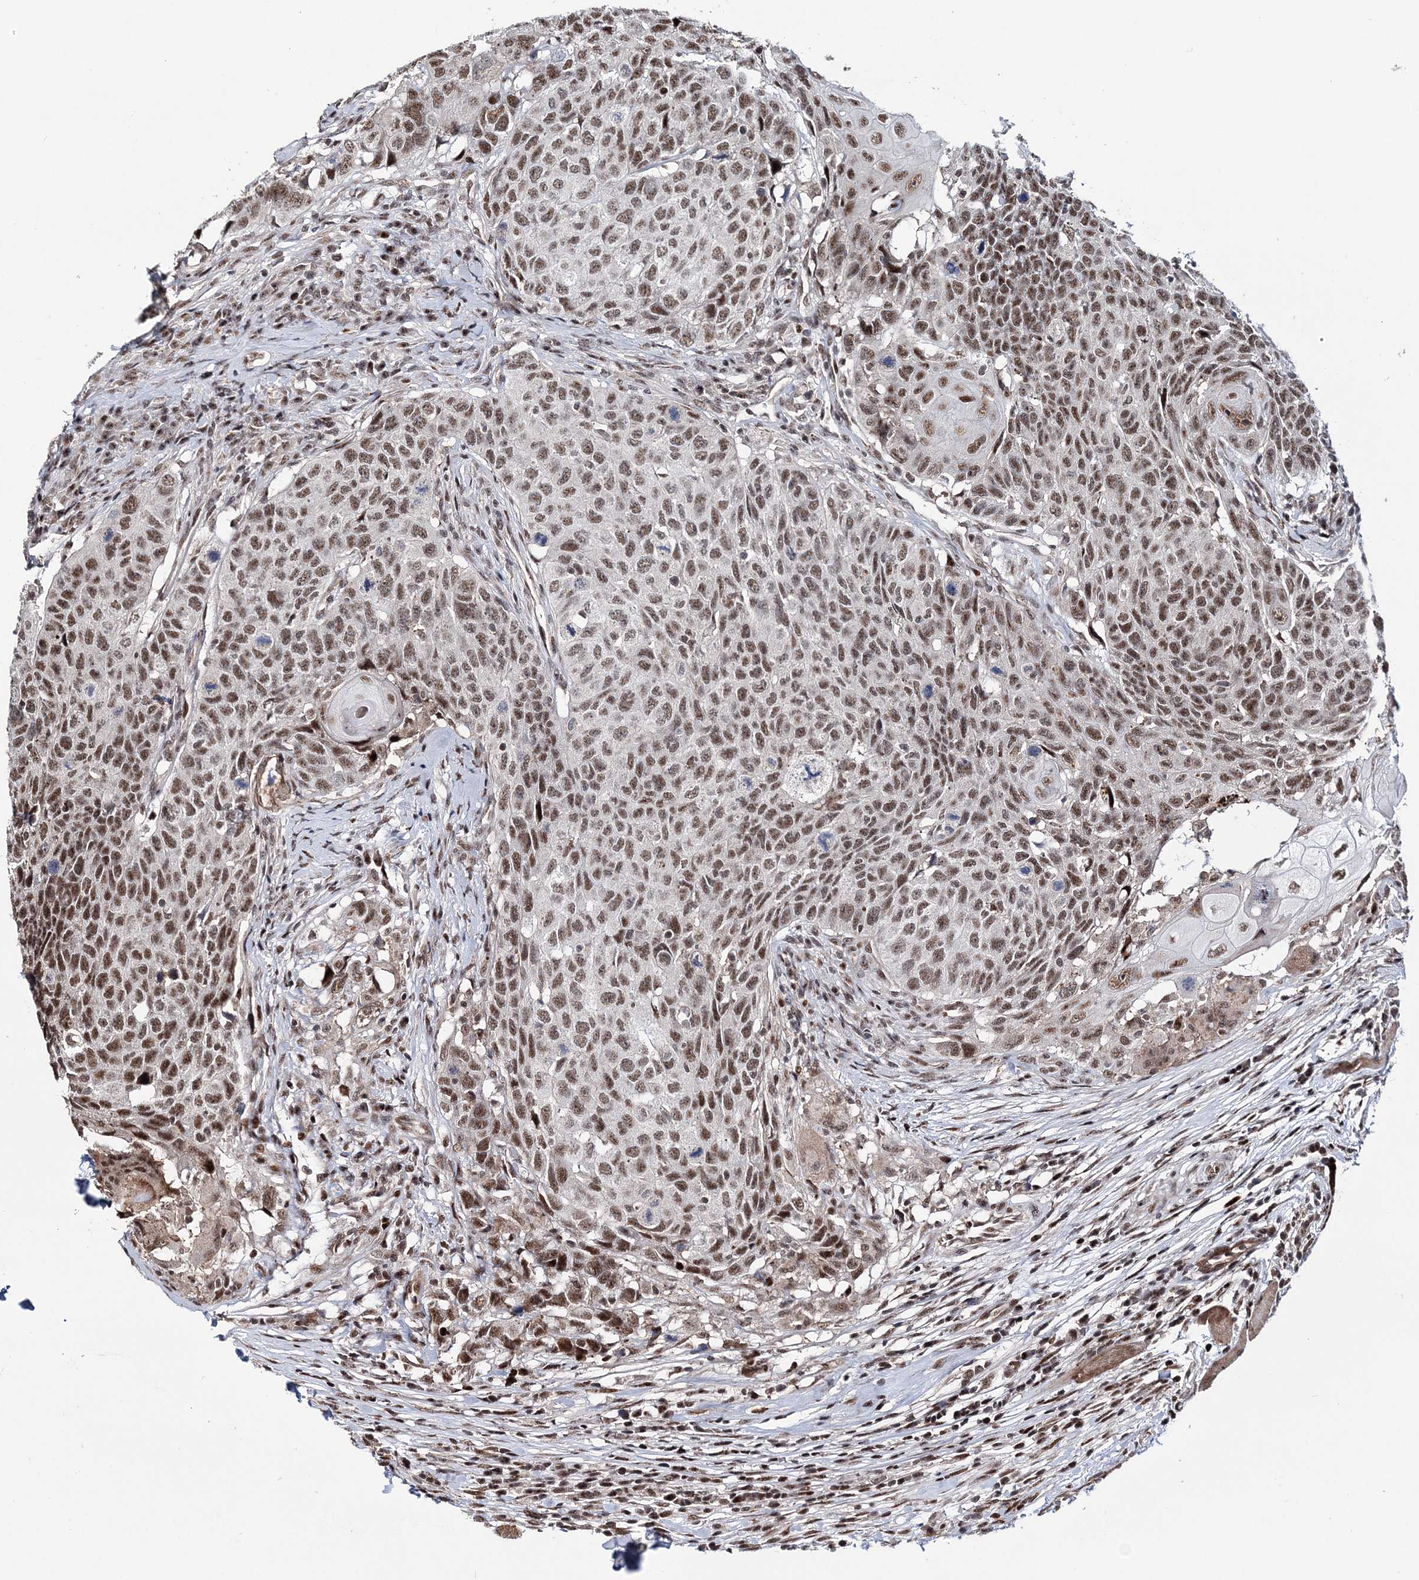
{"staining": {"intensity": "moderate", "quantity": ">75%", "location": "nuclear"}, "tissue": "head and neck cancer", "cell_type": "Tumor cells", "image_type": "cancer", "snomed": [{"axis": "morphology", "description": "Squamous cell carcinoma, NOS"}, {"axis": "topography", "description": "Head-Neck"}], "caption": "A brown stain highlights moderate nuclear expression of a protein in human head and neck cancer (squamous cell carcinoma) tumor cells.", "gene": "TATDN2", "patient": {"sex": "male", "age": 66}}